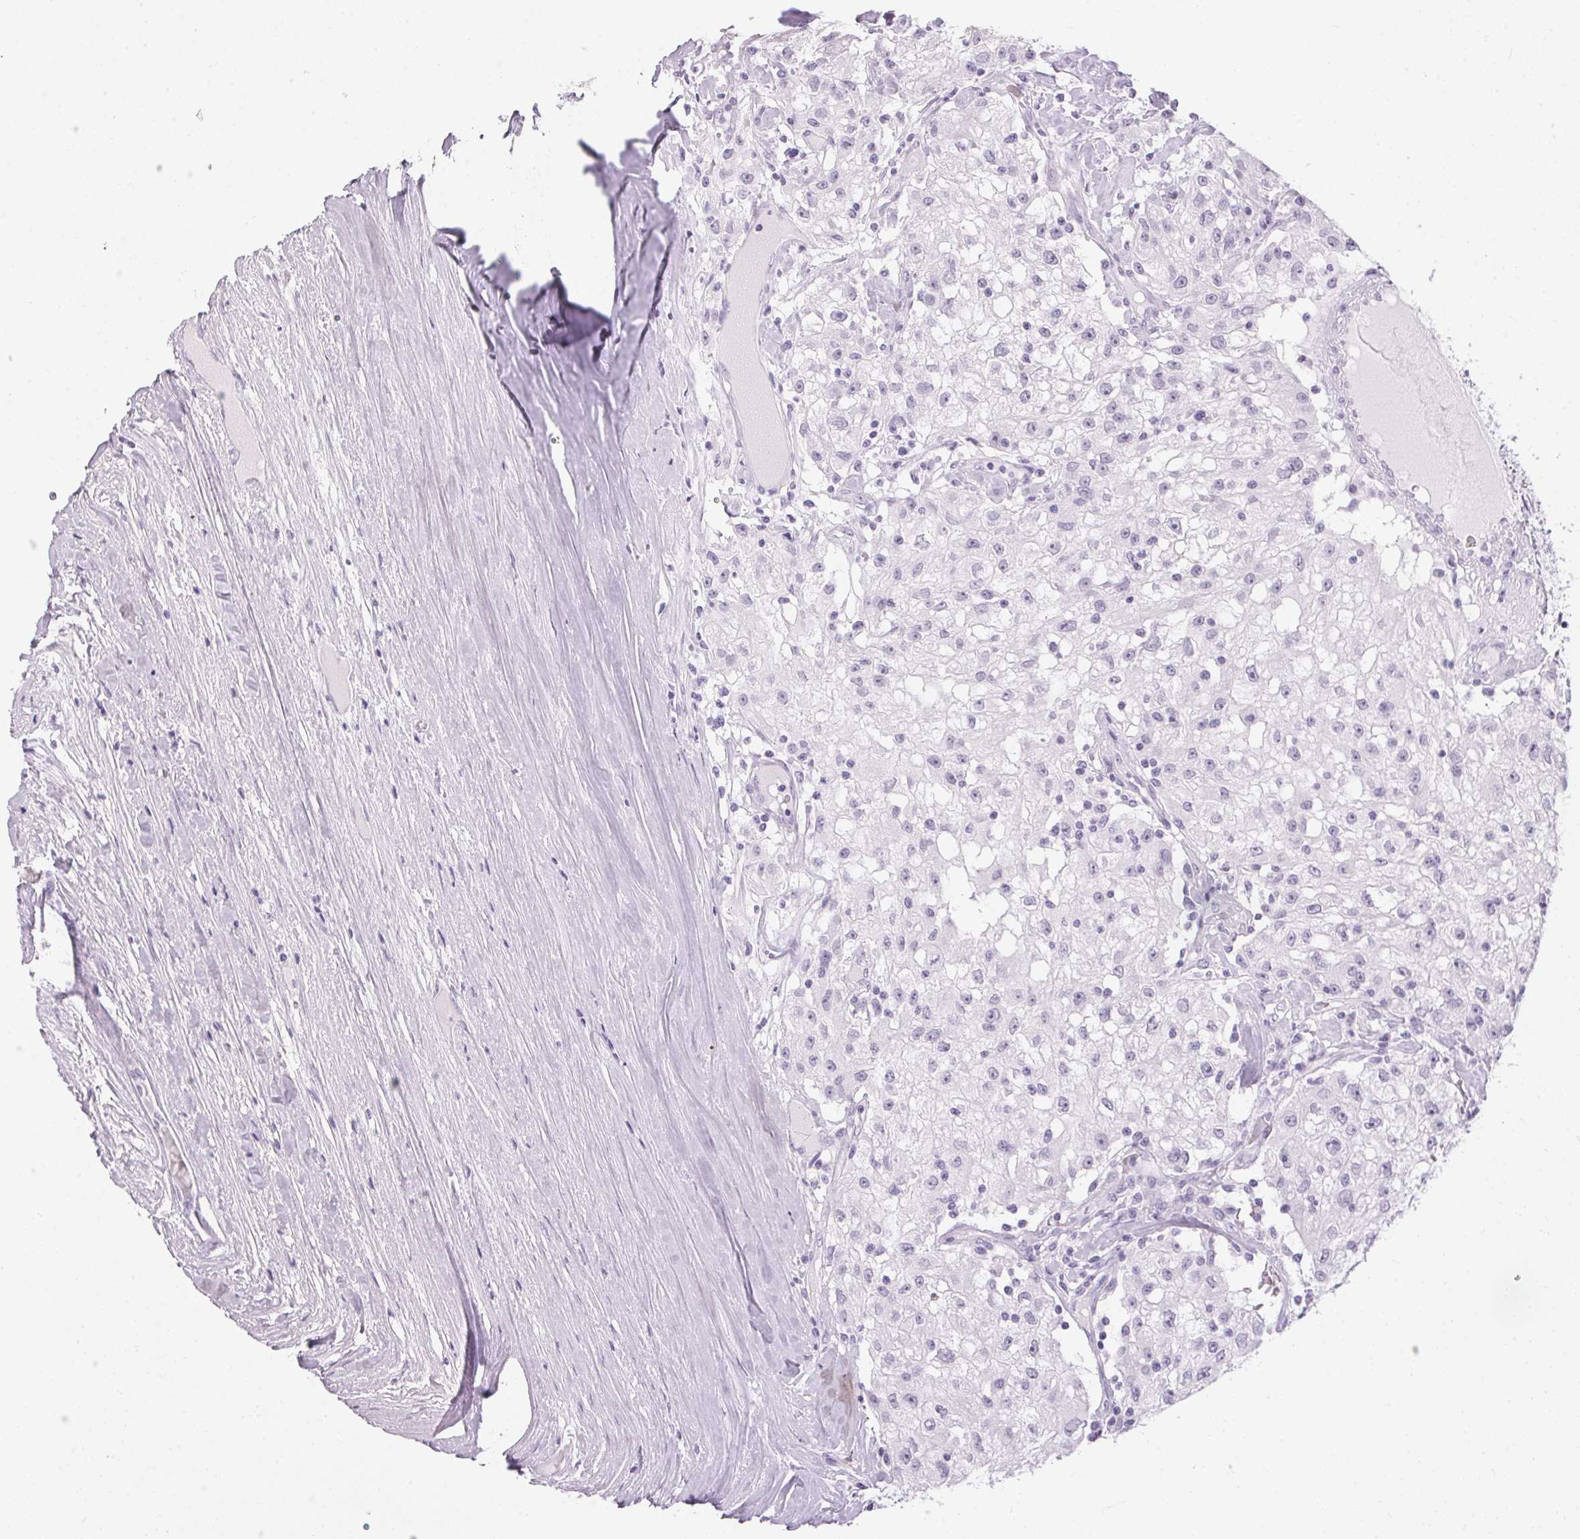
{"staining": {"intensity": "negative", "quantity": "none", "location": "none"}, "tissue": "renal cancer", "cell_type": "Tumor cells", "image_type": "cancer", "snomed": [{"axis": "morphology", "description": "Adenocarcinoma, NOS"}, {"axis": "topography", "description": "Kidney"}], "caption": "Tumor cells are negative for protein expression in human renal cancer.", "gene": "CADPS", "patient": {"sex": "female", "age": 67}}